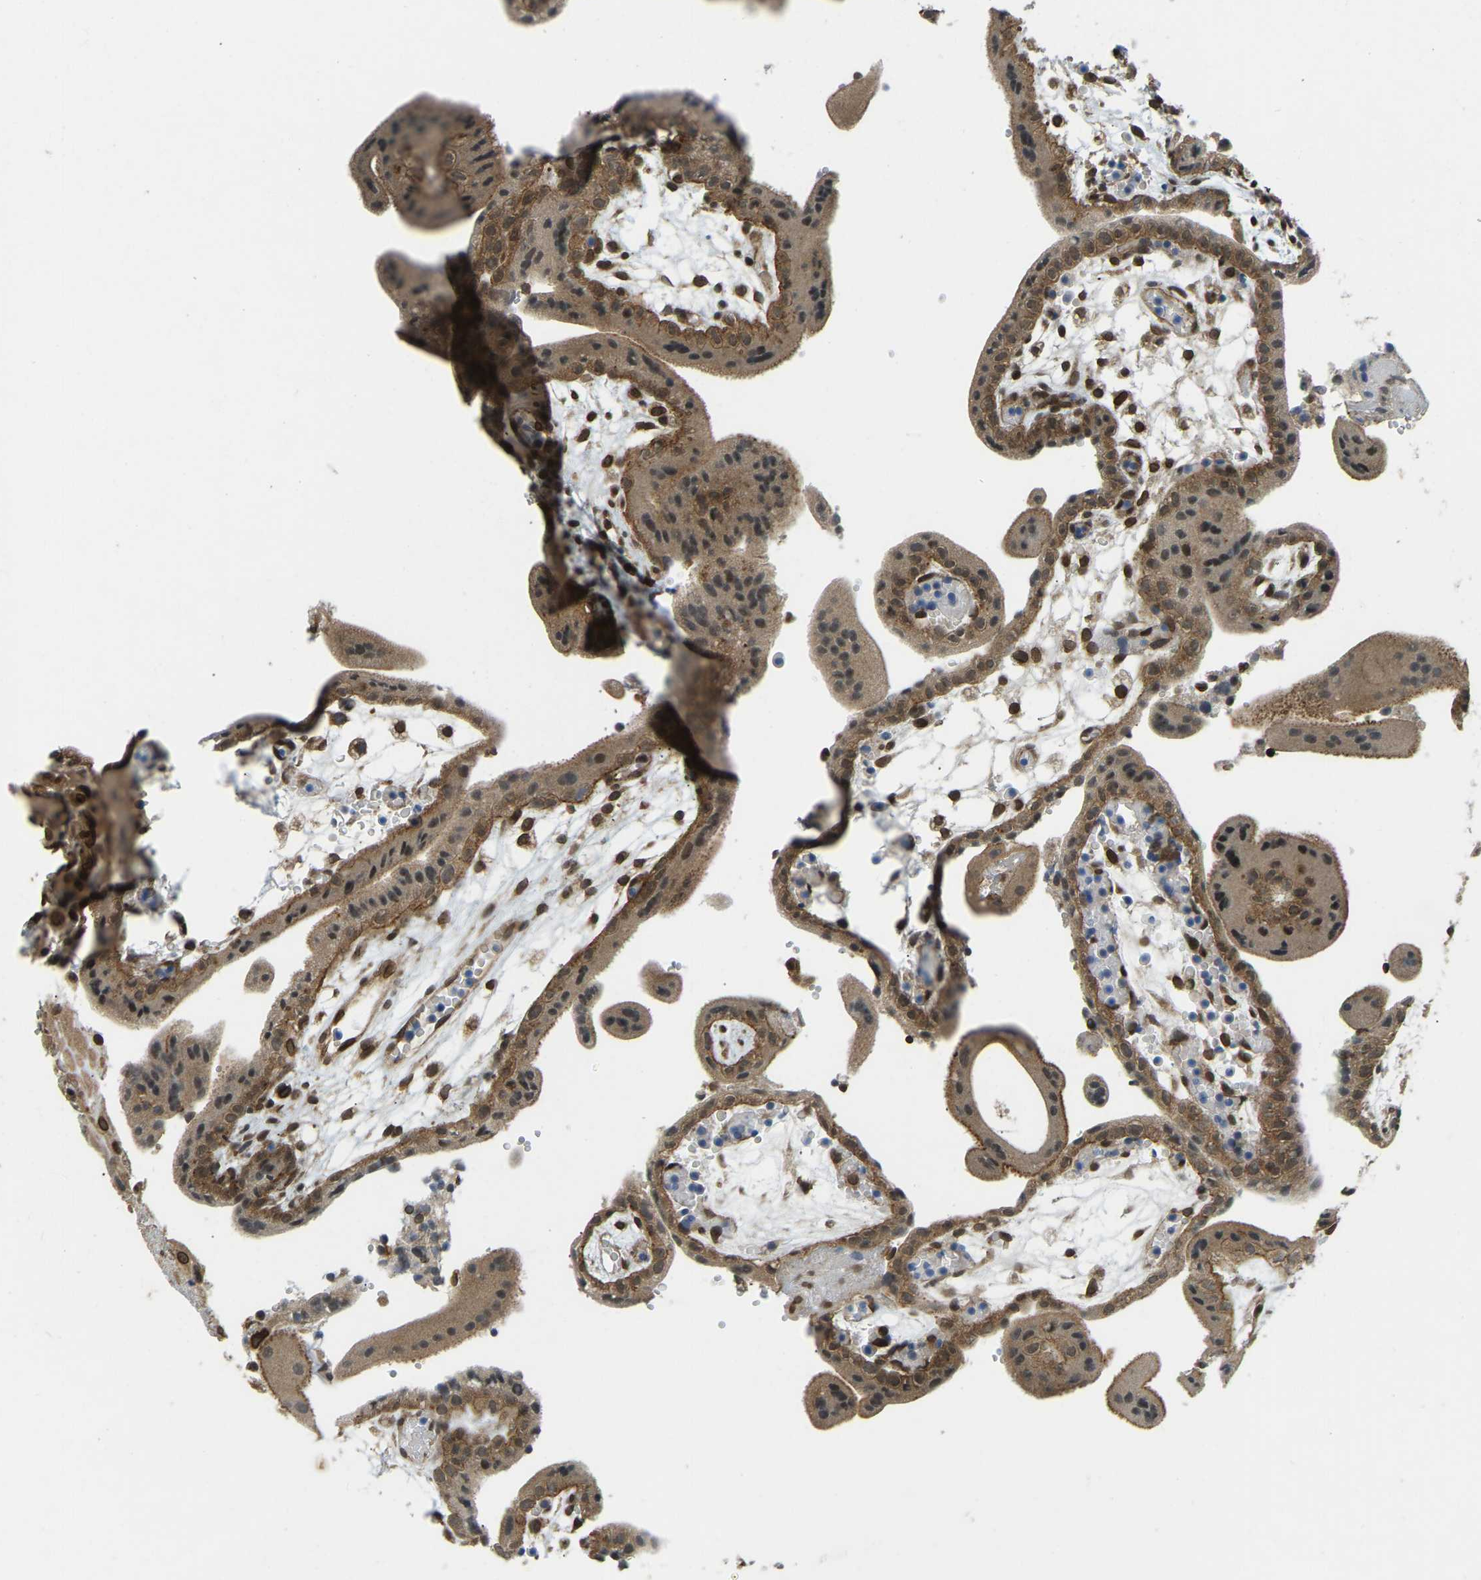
{"staining": {"intensity": "moderate", "quantity": ">75%", "location": "cytoplasmic/membranous"}, "tissue": "placenta", "cell_type": "Trophoblastic cells", "image_type": "normal", "snomed": [{"axis": "morphology", "description": "Normal tissue, NOS"}, {"axis": "topography", "description": "Placenta"}], "caption": "Immunohistochemical staining of benign human placenta reveals medium levels of moderate cytoplasmic/membranous expression in about >75% of trophoblastic cells.", "gene": "SYNE1", "patient": {"sex": "female", "age": 18}}